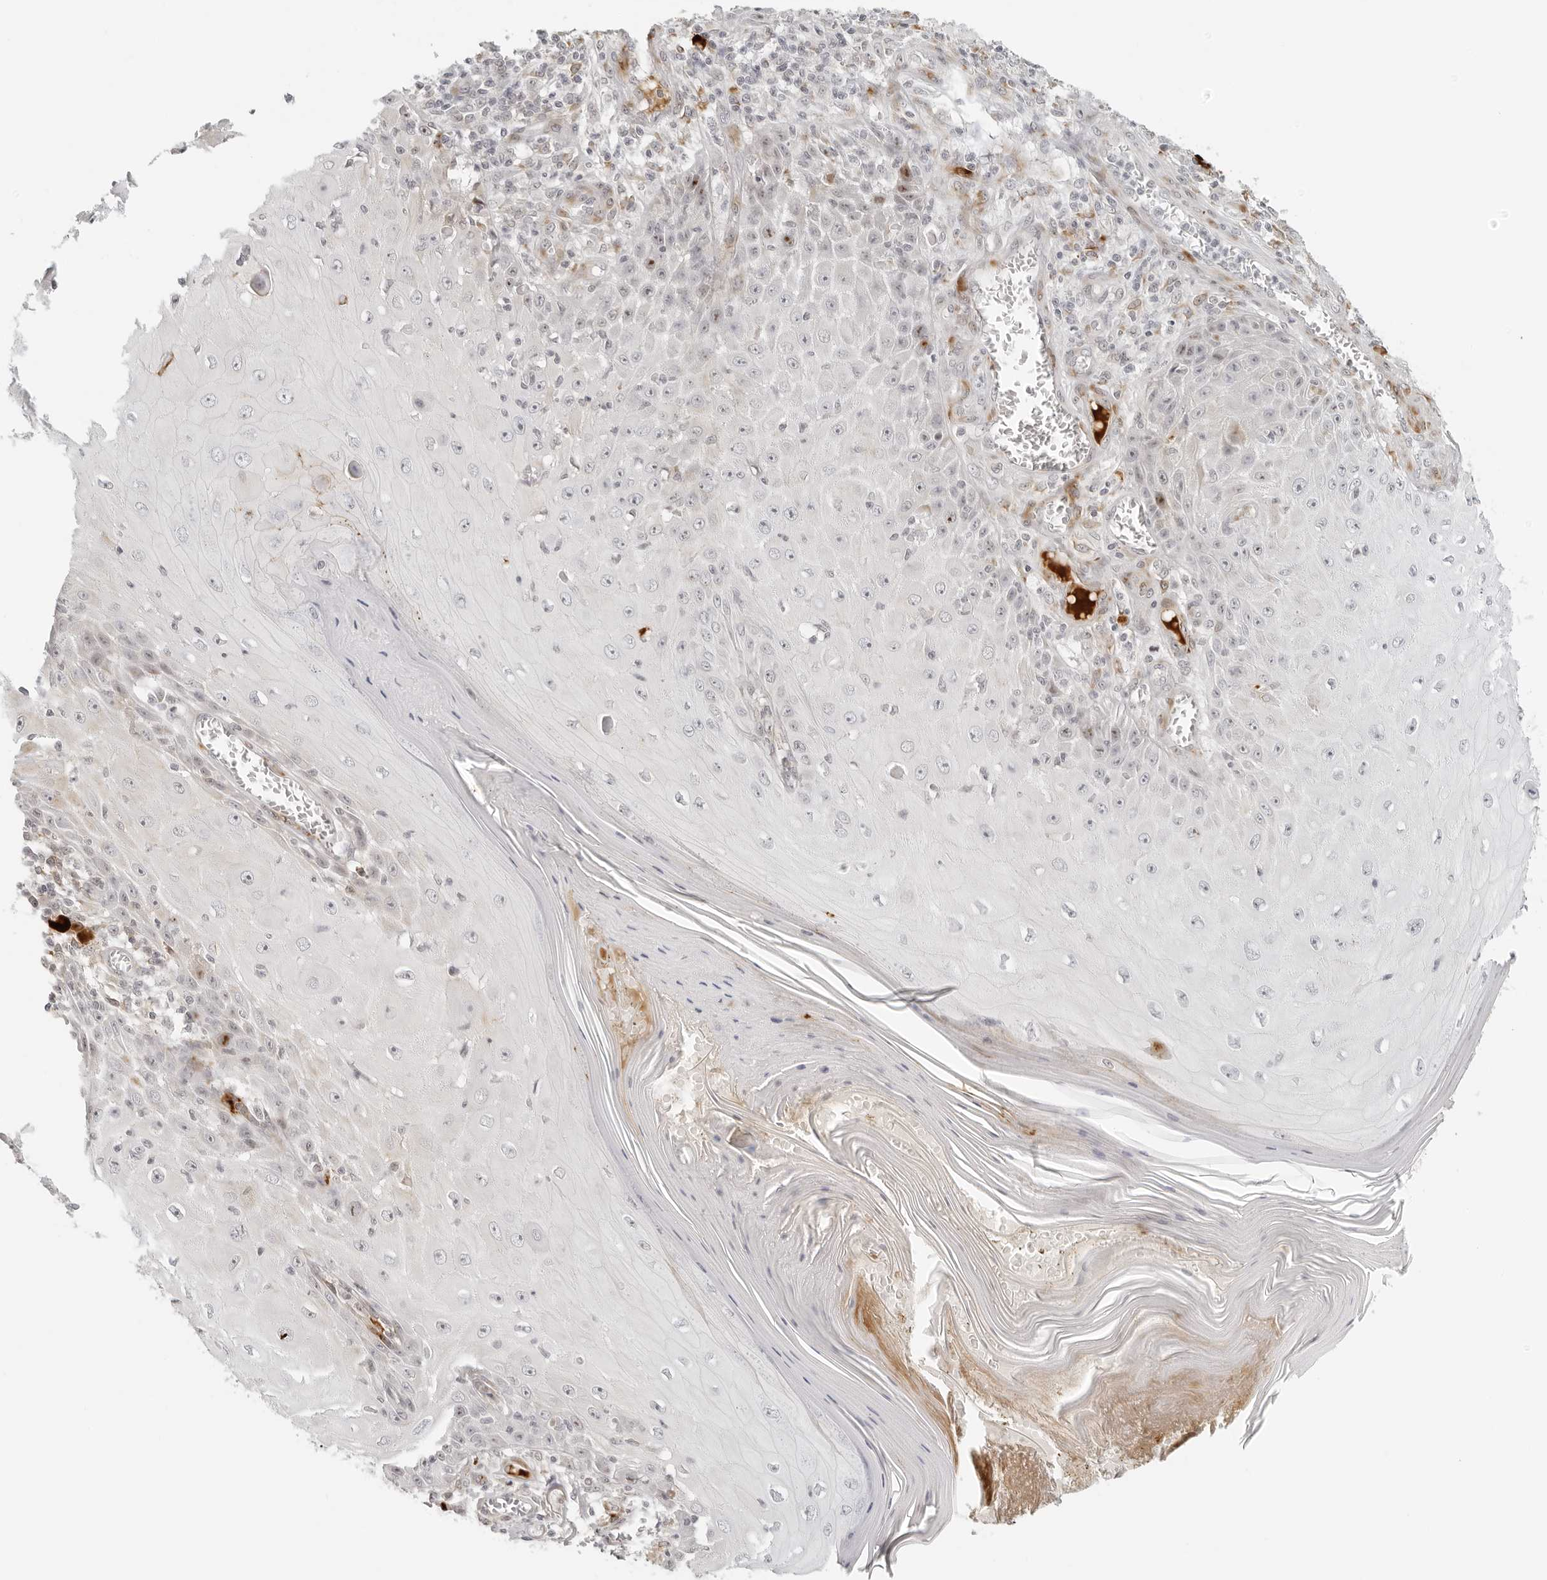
{"staining": {"intensity": "moderate", "quantity": "<25%", "location": "nuclear"}, "tissue": "skin cancer", "cell_type": "Tumor cells", "image_type": "cancer", "snomed": [{"axis": "morphology", "description": "Squamous cell carcinoma, NOS"}, {"axis": "topography", "description": "Skin"}], "caption": "A micrograph showing moderate nuclear positivity in about <25% of tumor cells in skin cancer, as visualized by brown immunohistochemical staining.", "gene": "ZNF678", "patient": {"sex": "female", "age": 73}}